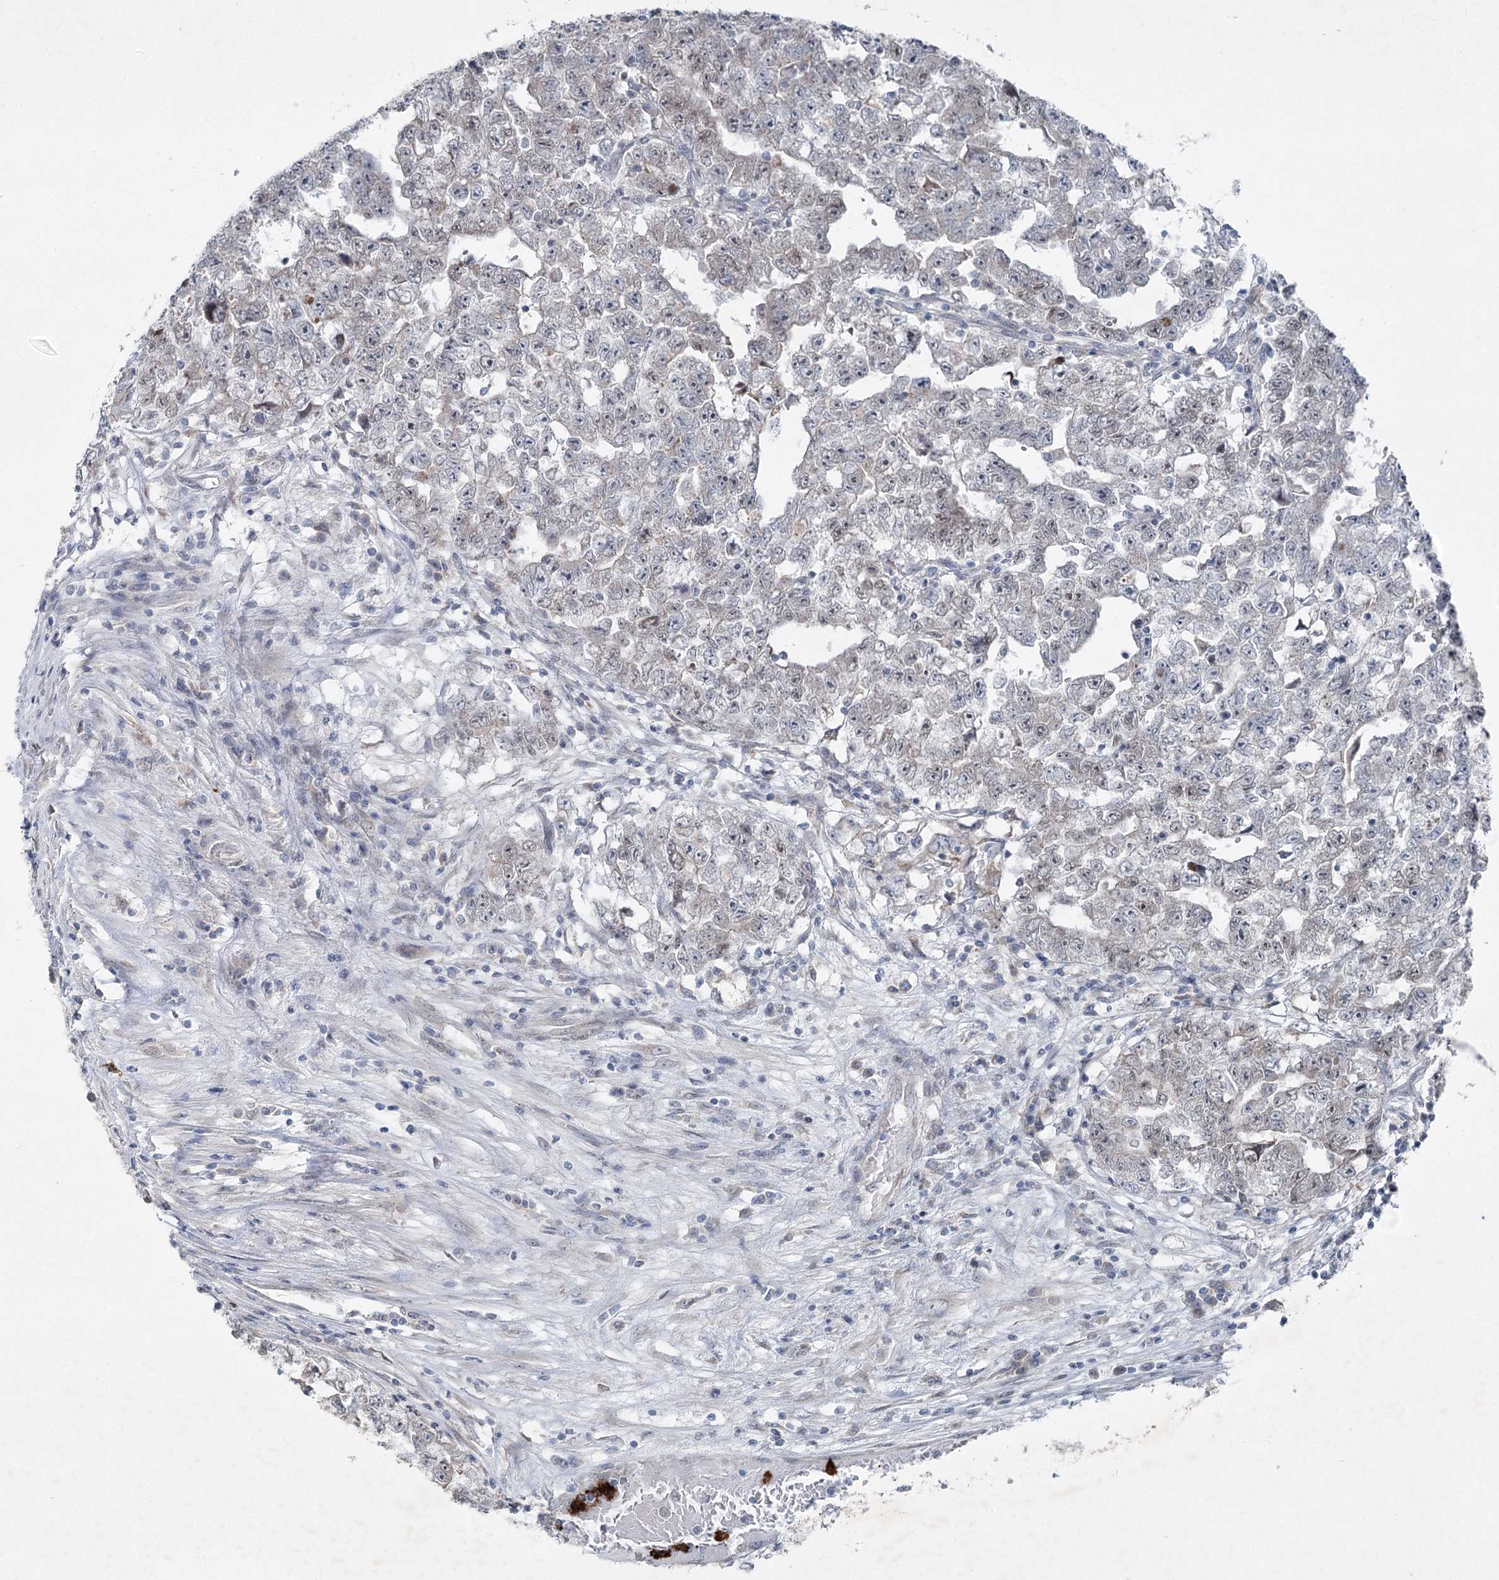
{"staining": {"intensity": "negative", "quantity": "none", "location": "none"}, "tissue": "testis cancer", "cell_type": "Tumor cells", "image_type": "cancer", "snomed": [{"axis": "morphology", "description": "Carcinoma, Embryonal, NOS"}, {"axis": "topography", "description": "Testis"}], "caption": "The image exhibits no staining of tumor cells in testis cancer.", "gene": "PLA2G12A", "patient": {"sex": "male", "age": 25}}